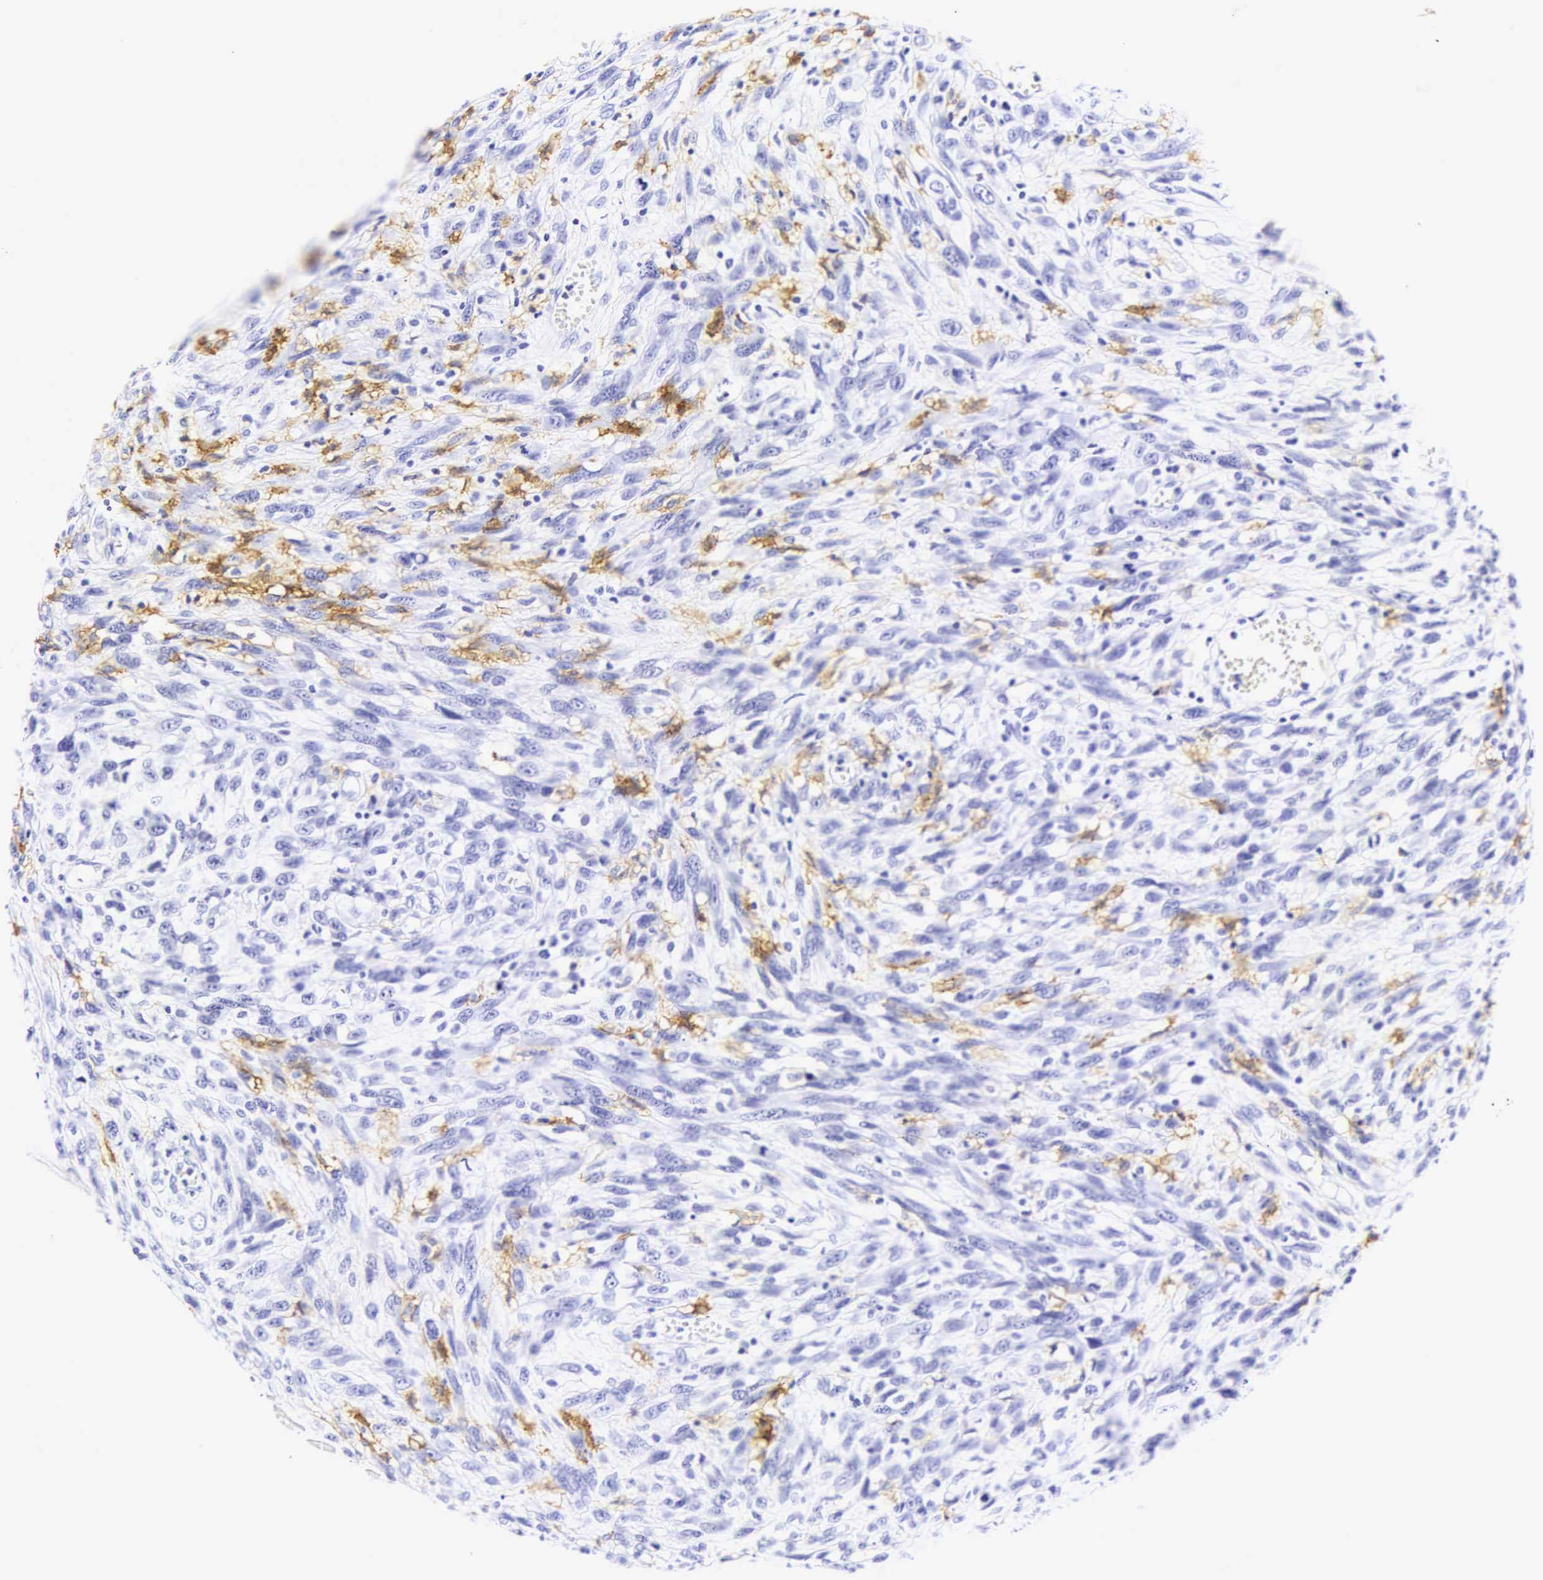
{"staining": {"intensity": "weak", "quantity": "<25%", "location": "cytoplasmic/membranous"}, "tissue": "melanoma", "cell_type": "Tumor cells", "image_type": "cancer", "snomed": [{"axis": "morphology", "description": "Malignant melanoma, NOS"}, {"axis": "topography", "description": "Skin"}], "caption": "Immunohistochemistry micrograph of human malignant melanoma stained for a protein (brown), which exhibits no positivity in tumor cells.", "gene": "CD1A", "patient": {"sex": "male", "age": 51}}